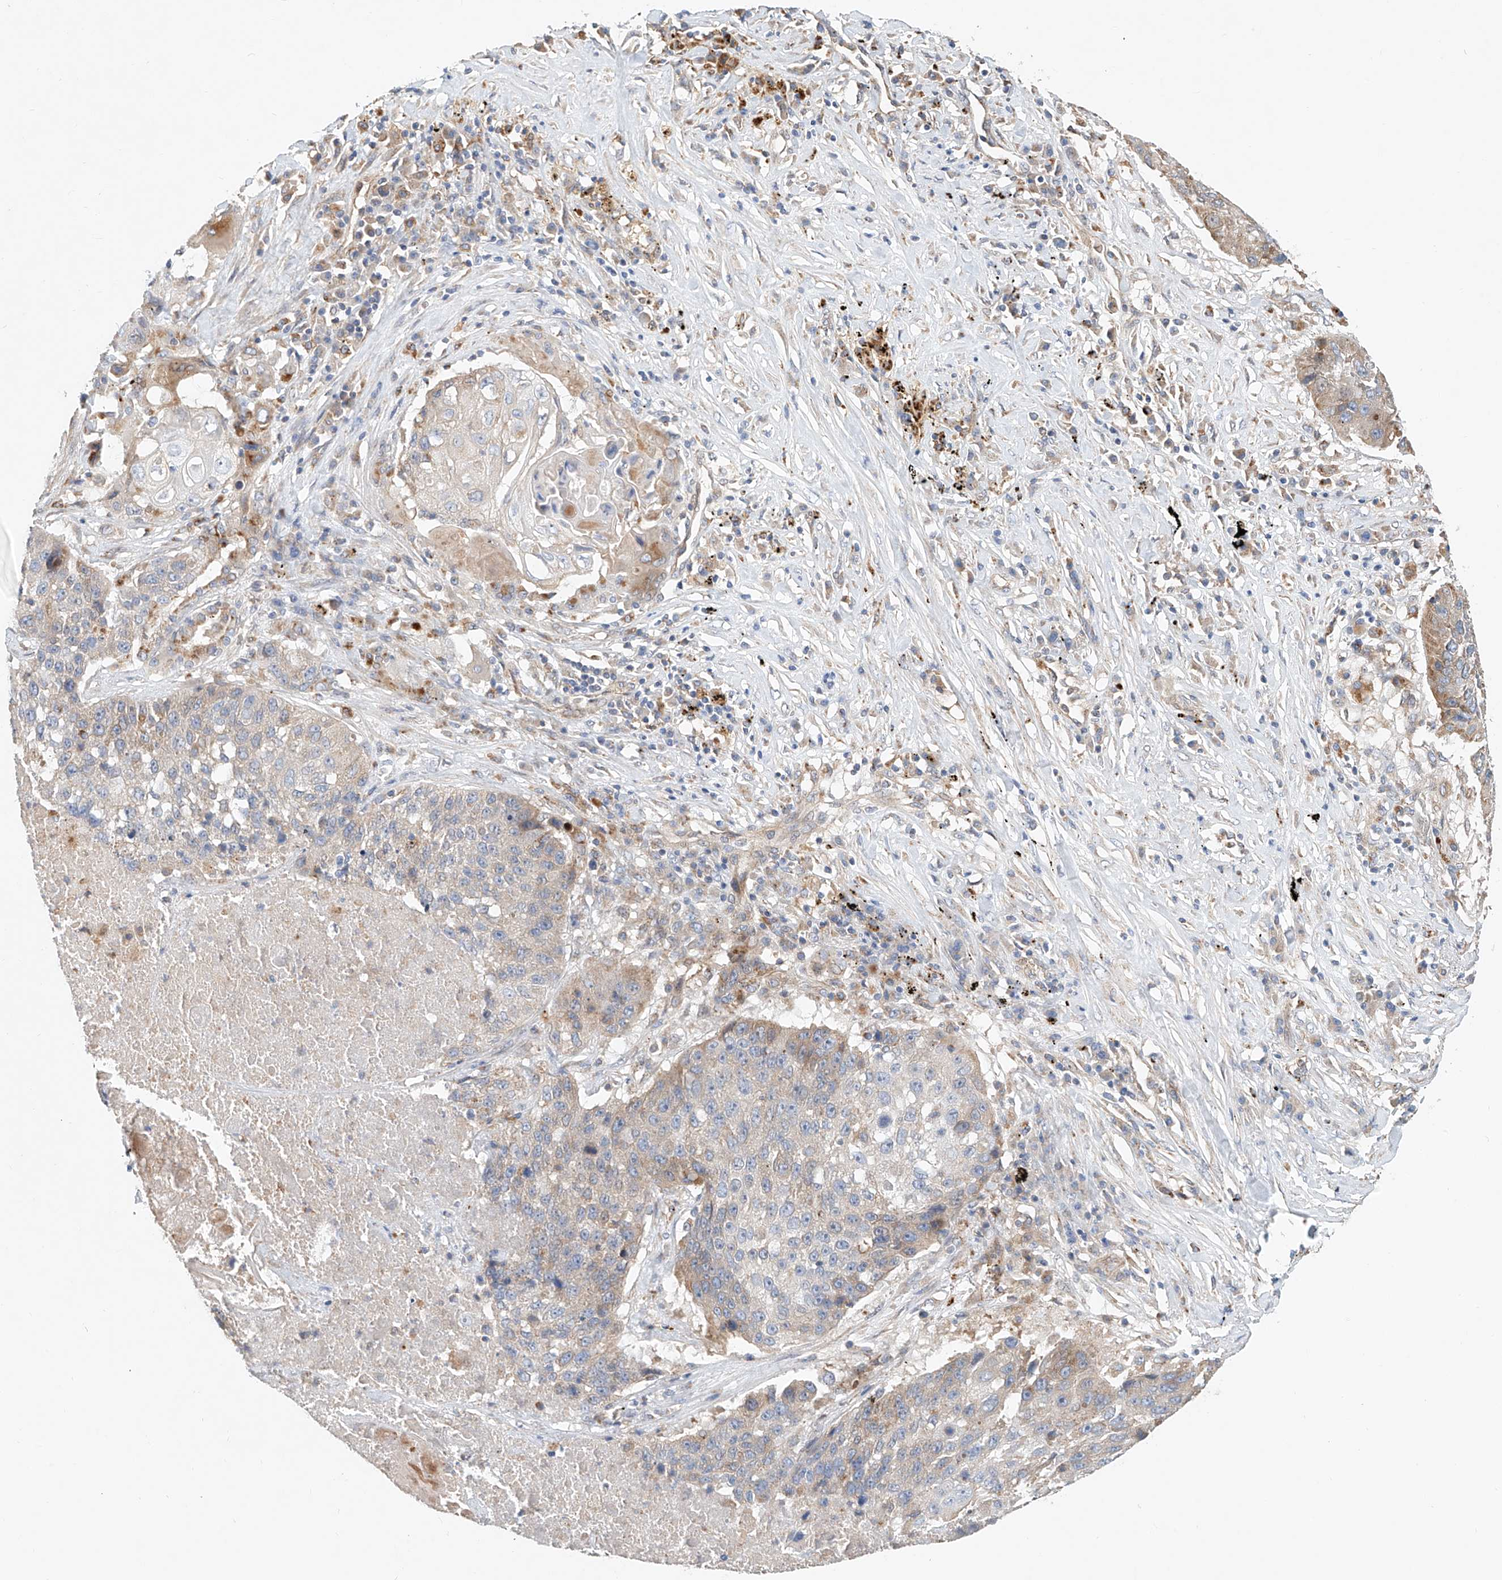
{"staining": {"intensity": "moderate", "quantity": "<25%", "location": "cytoplasmic/membranous"}, "tissue": "lung cancer", "cell_type": "Tumor cells", "image_type": "cancer", "snomed": [{"axis": "morphology", "description": "Squamous cell carcinoma, NOS"}, {"axis": "topography", "description": "Lung"}], "caption": "A photomicrograph of human lung cancer (squamous cell carcinoma) stained for a protein shows moderate cytoplasmic/membranous brown staining in tumor cells.", "gene": "HGSNAT", "patient": {"sex": "male", "age": 61}}